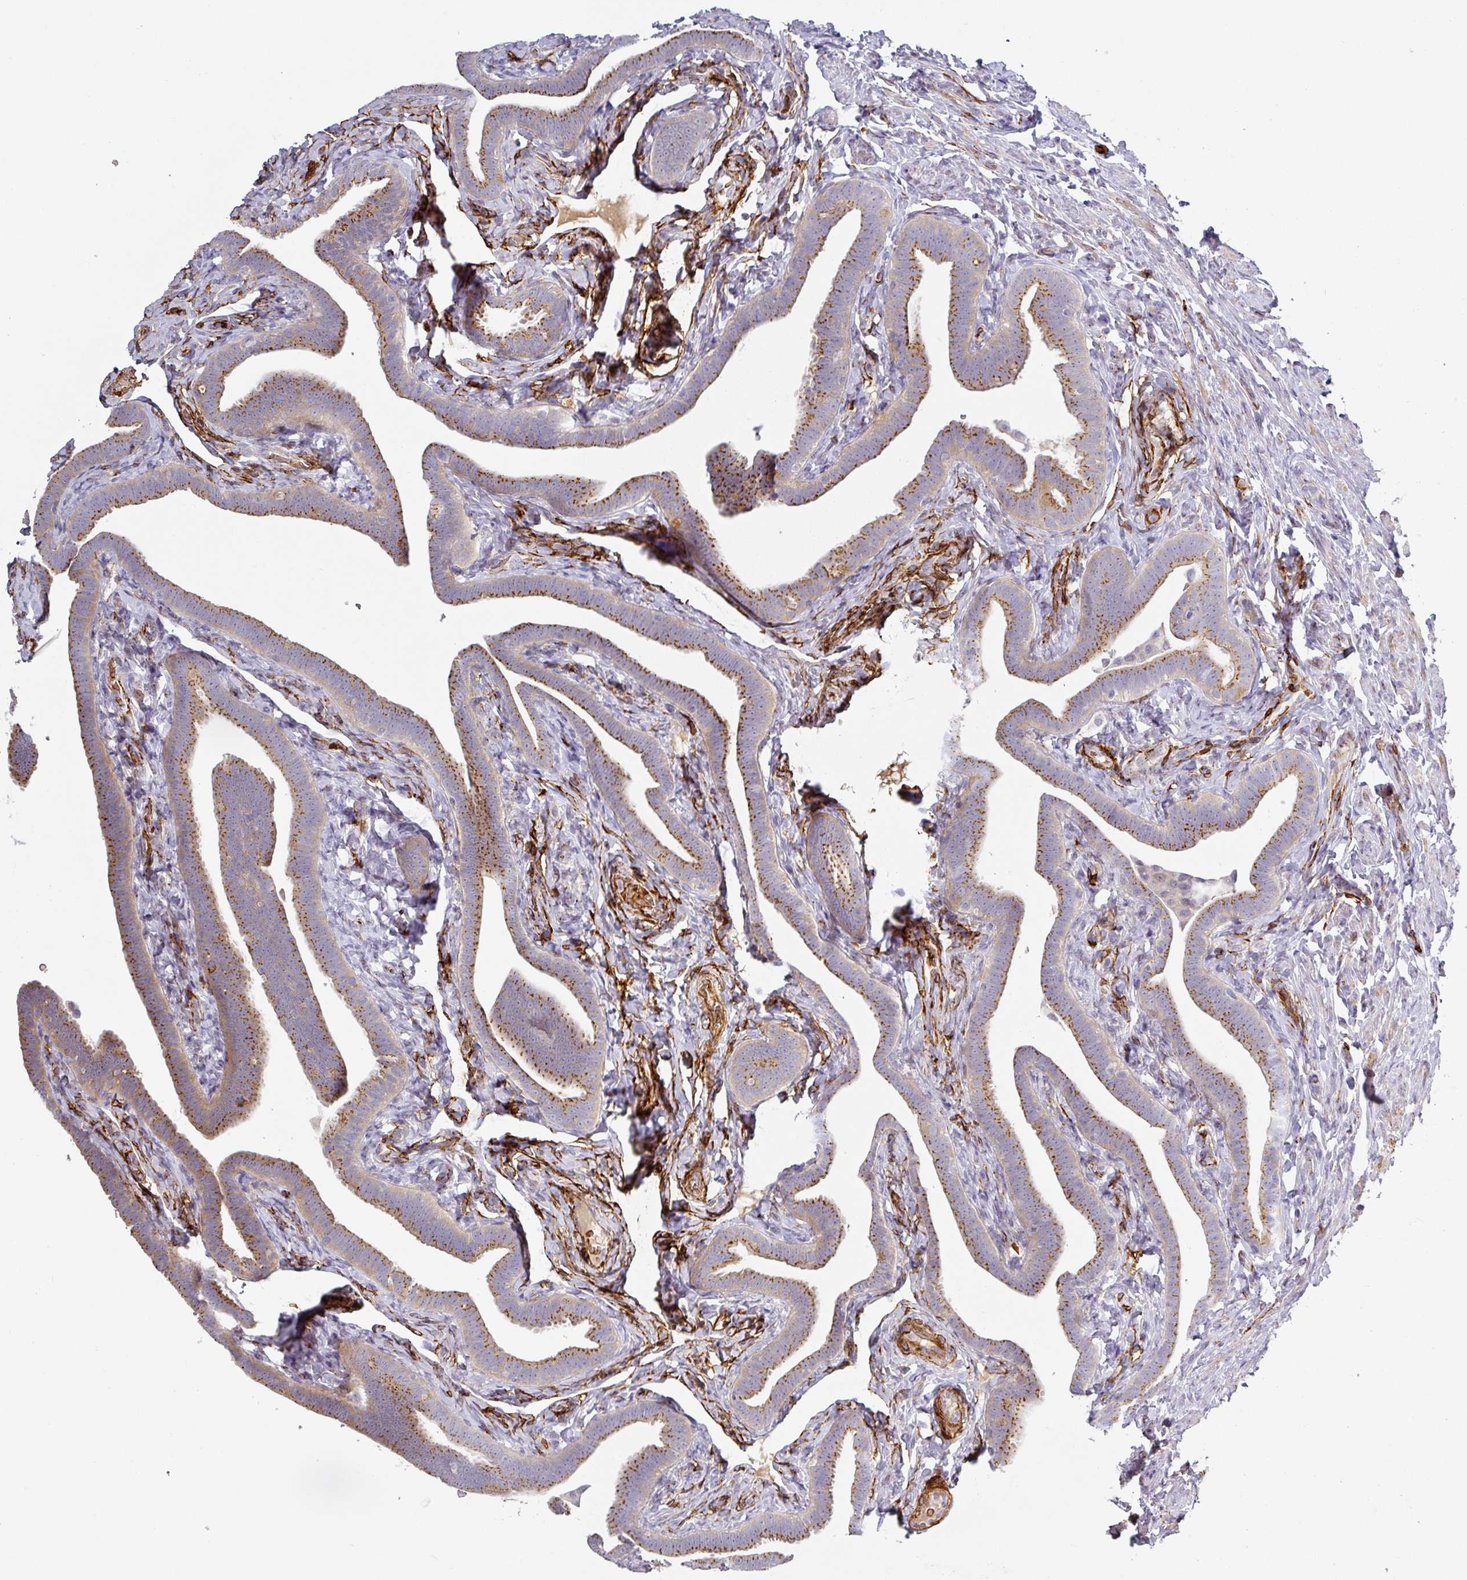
{"staining": {"intensity": "moderate", "quantity": ">75%", "location": "cytoplasmic/membranous"}, "tissue": "fallopian tube", "cell_type": "Glandular cells", "image_type": "normal", "snomed": [{"axis": "morphology", "description": "Normal tissue, NOS"}, {"axis": "topography", "description": "Fallopian tube"}], "caption": "A brown stain highlights moderate cytoplasmic/membranous positivity of a protein in glandular cells of normal human fallopian tube. (DAB IHC with brightfield microscopy, high magnification).", "gene": "PRODH2", "patient": {"sex": "female", "age": 69}}